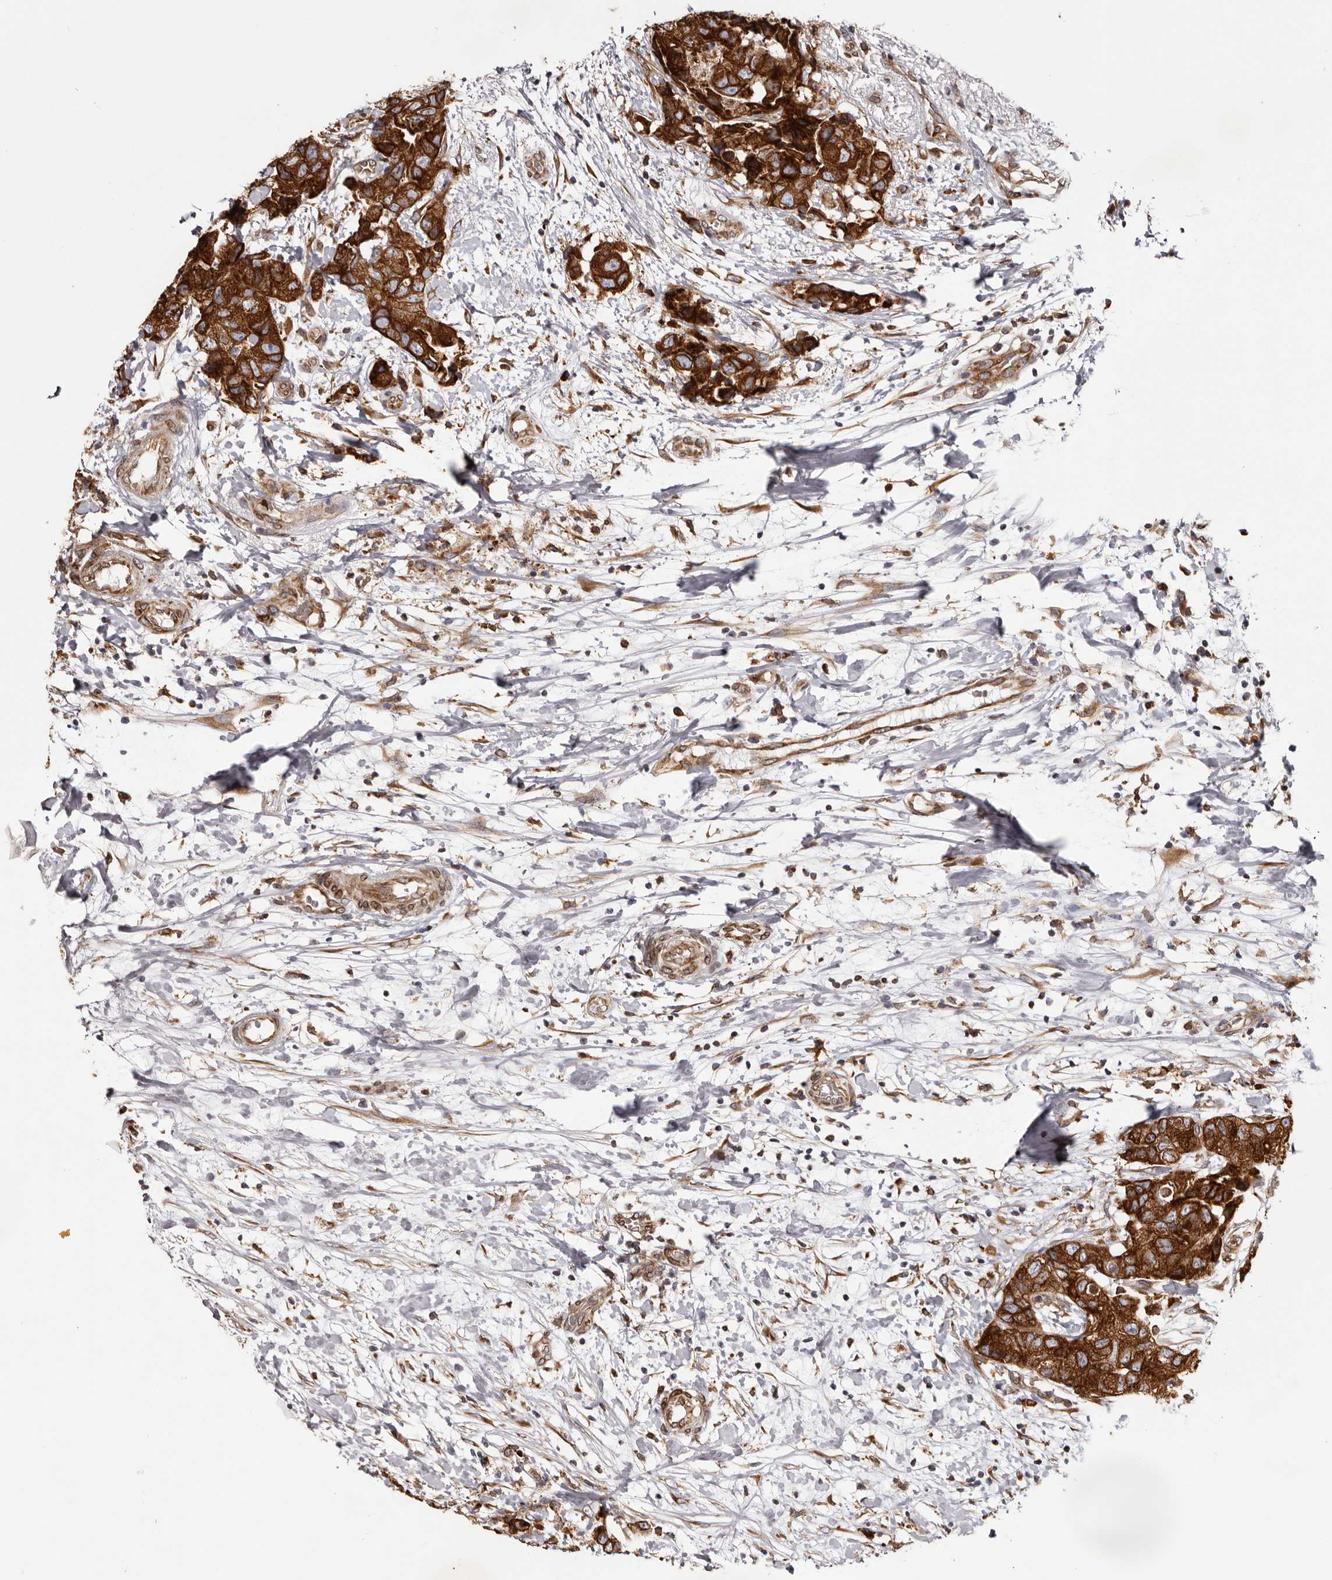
{"staining": {"intensity": "strong", "quantity": ">75%", "location": "cytoplasmic/membranous"}, "tissue": "breast cancer", "cell_type": "Tumor cells", "image_type": "cancer", "snomed": [{"axis": "morphology", "description": "Duct carcinoma"}, {"axis": "topography", "description": "Breast"}], "caption": "Breast cancer stained with a brown dye exhibits strong cytoplasmic/membranous positive expression in approximately >75% of tumor cells.", "gene": "C4orf3", "patient": {"sex": "female", "age": 62}}